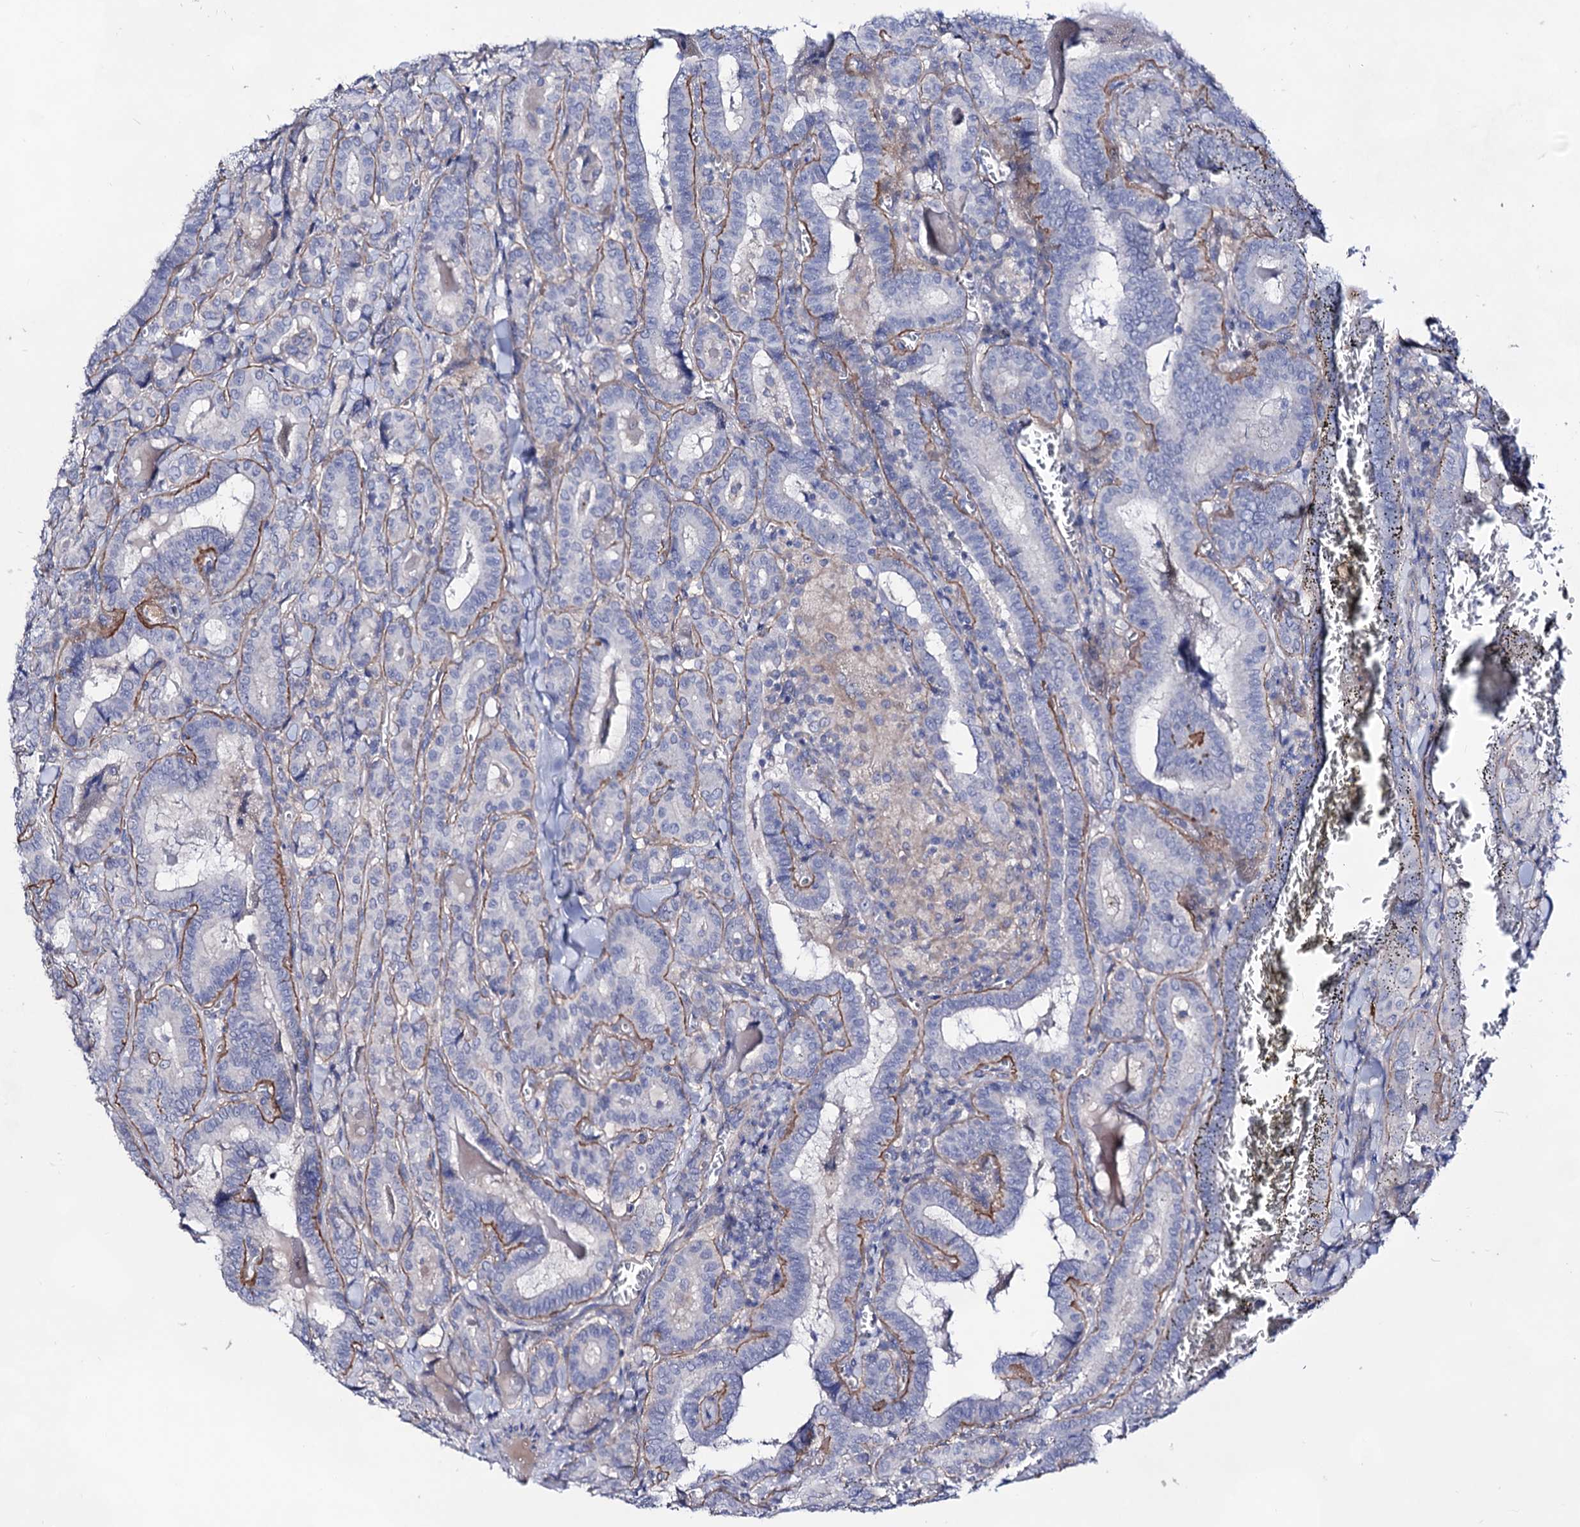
{"staining": {"intensity": "negative", "quantity": "none", "location": "none"}, "tissue": "thyroid cancer", "cell_type": "Tumor cells", "image_type": "cancer", "snomed": [{"axis": "morphology", "description": "Papillary adenocarcinoma, NOS"}, {"axis": "topography", "description": "Thyroid gland"}], "caption": "There is no significant staining in tumor cells of papillary adenocarcinoma (thyroid).", "gene": "PLIN1", "patient": {"sex": "female", "age": 72}}